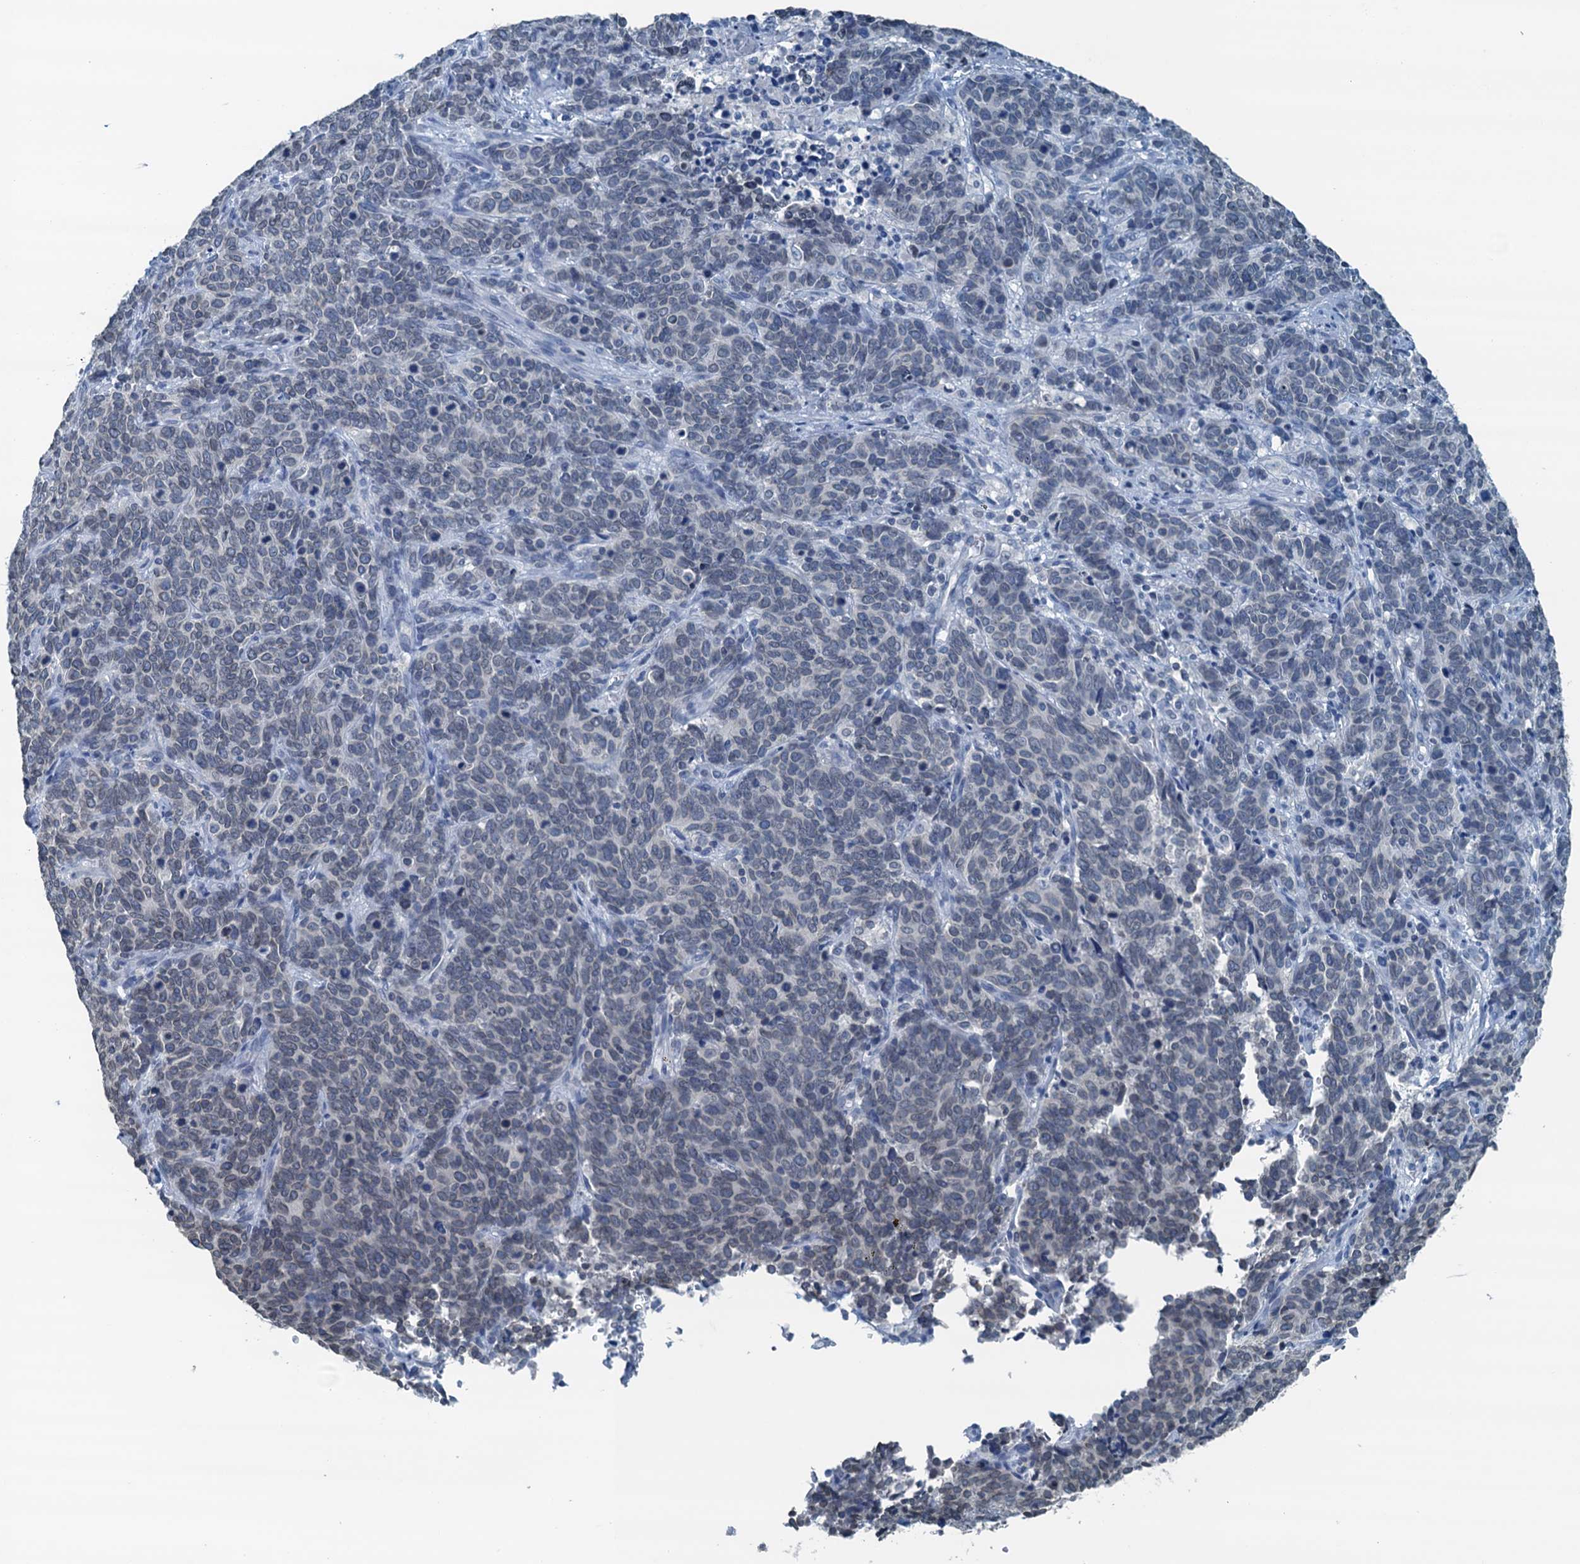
{"staining": {"intensity": "weak", "quantity": "<25%", "location": "nuclear"}, "tissue": "cervical cancer", "cell_type": "Tumor cells", "image_type": "cancer", "snomed": [{"axis": "morphology", "description": "Squamous cell carcinoma, NOS"}, {"axis": "topography", "description": "Cervix"}], "caption": "Cervical squamous cell carcinoma was stained to show a protein in brown. There is no significant expression in tumor cells.", "gene": "C11orf54", "patient": {"sex": "female", "age": 60}}